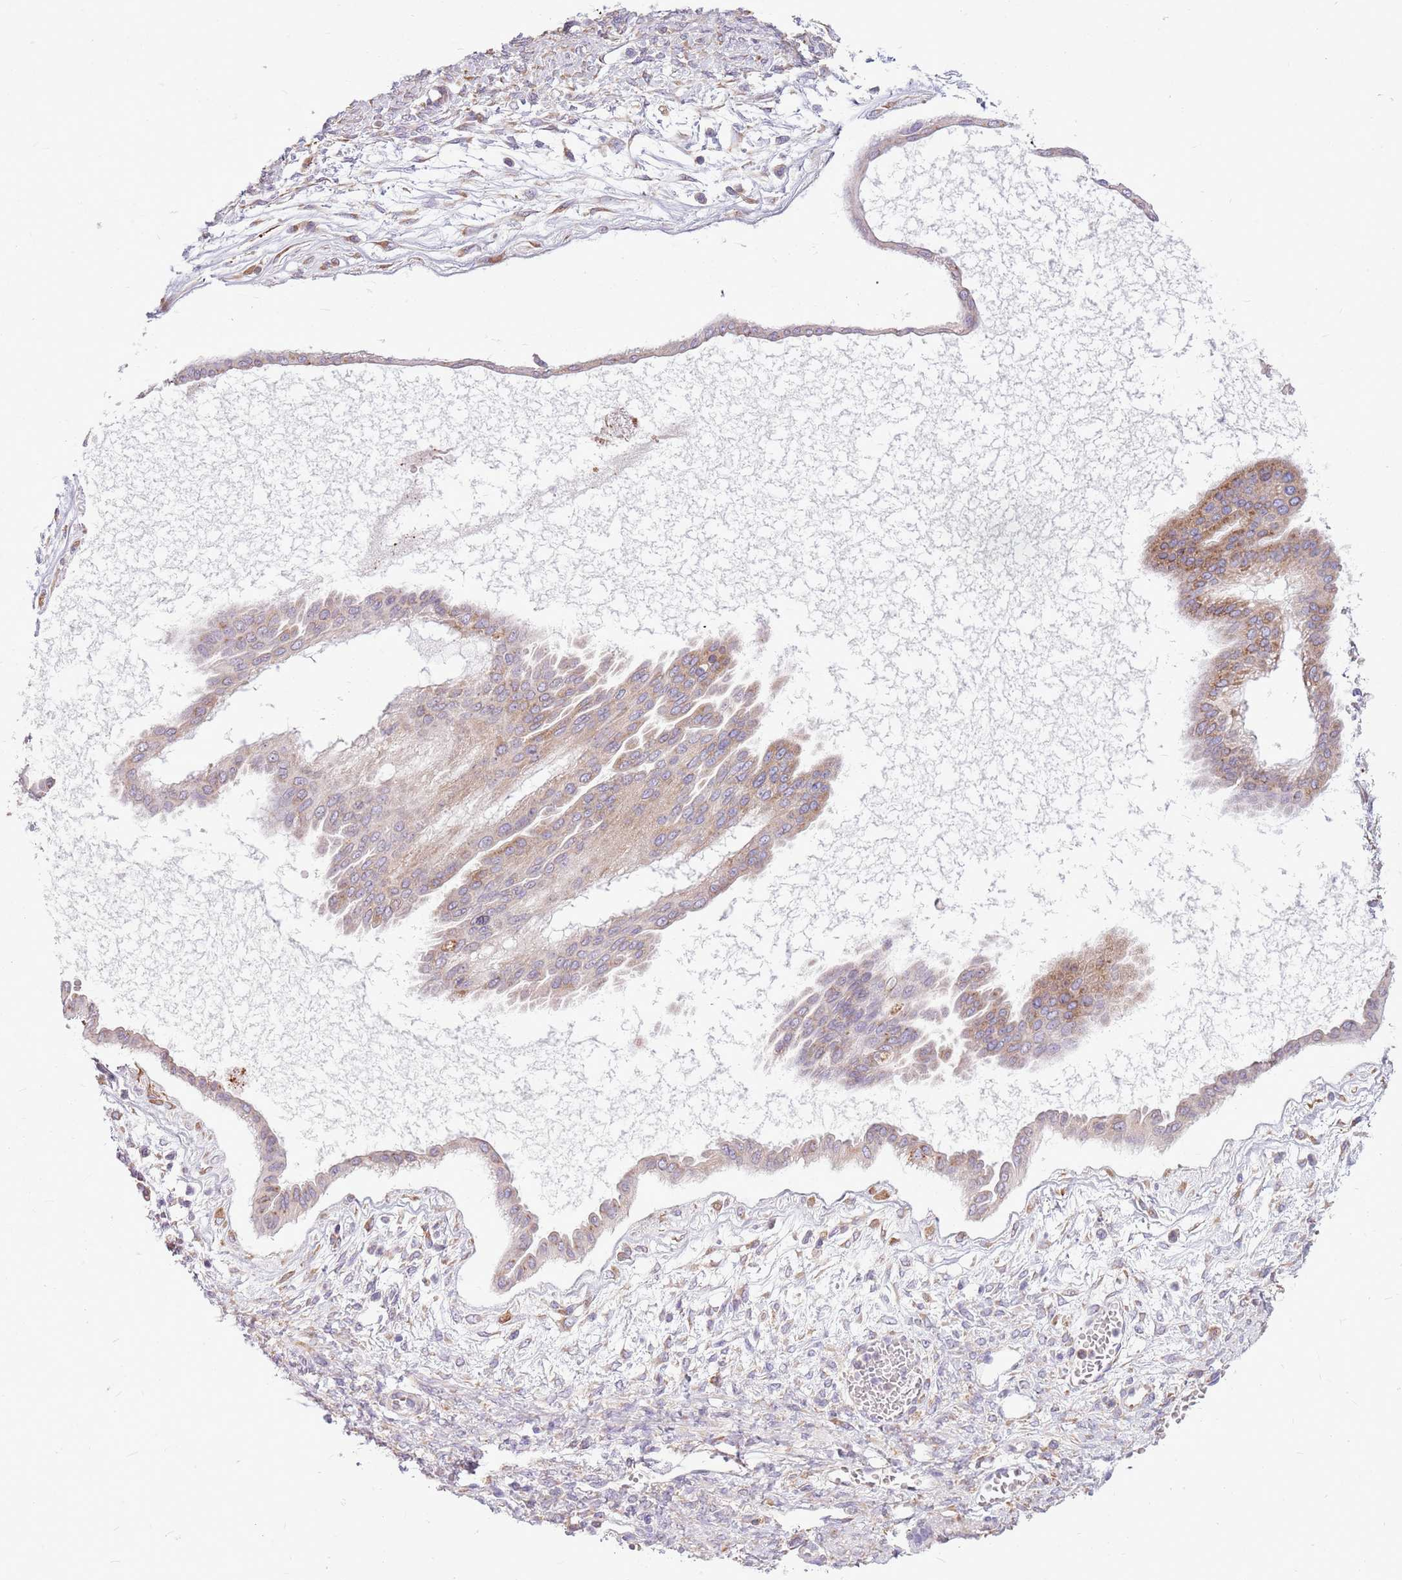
{"staining": {"intensity": "moderate", "quantity": "25%-75%", "location": "cytoplasmic/membranous"}, "tissue": "ovarian cancer", "cell_type": "Tumor cells", "image_type": "cancer", "snomed": [{"axis": "morphology", "description": "Cystadenocarcinoma, mucinous, NOS"}, {"axis": "topography", "description": "Ovary"}], "caption": "Ovarian cancer was stained to show a protein in brown. There is medium levels of moderate cytoplasmic/membranous expression in approximately 25%-75% of tumor cells. (DAB (3,3'-diaminobenzidine) = brown stain, brightfield microscopy at high magnification).", "gene": "KCTD19", "patient": {"sex": "female", "age": 73}}